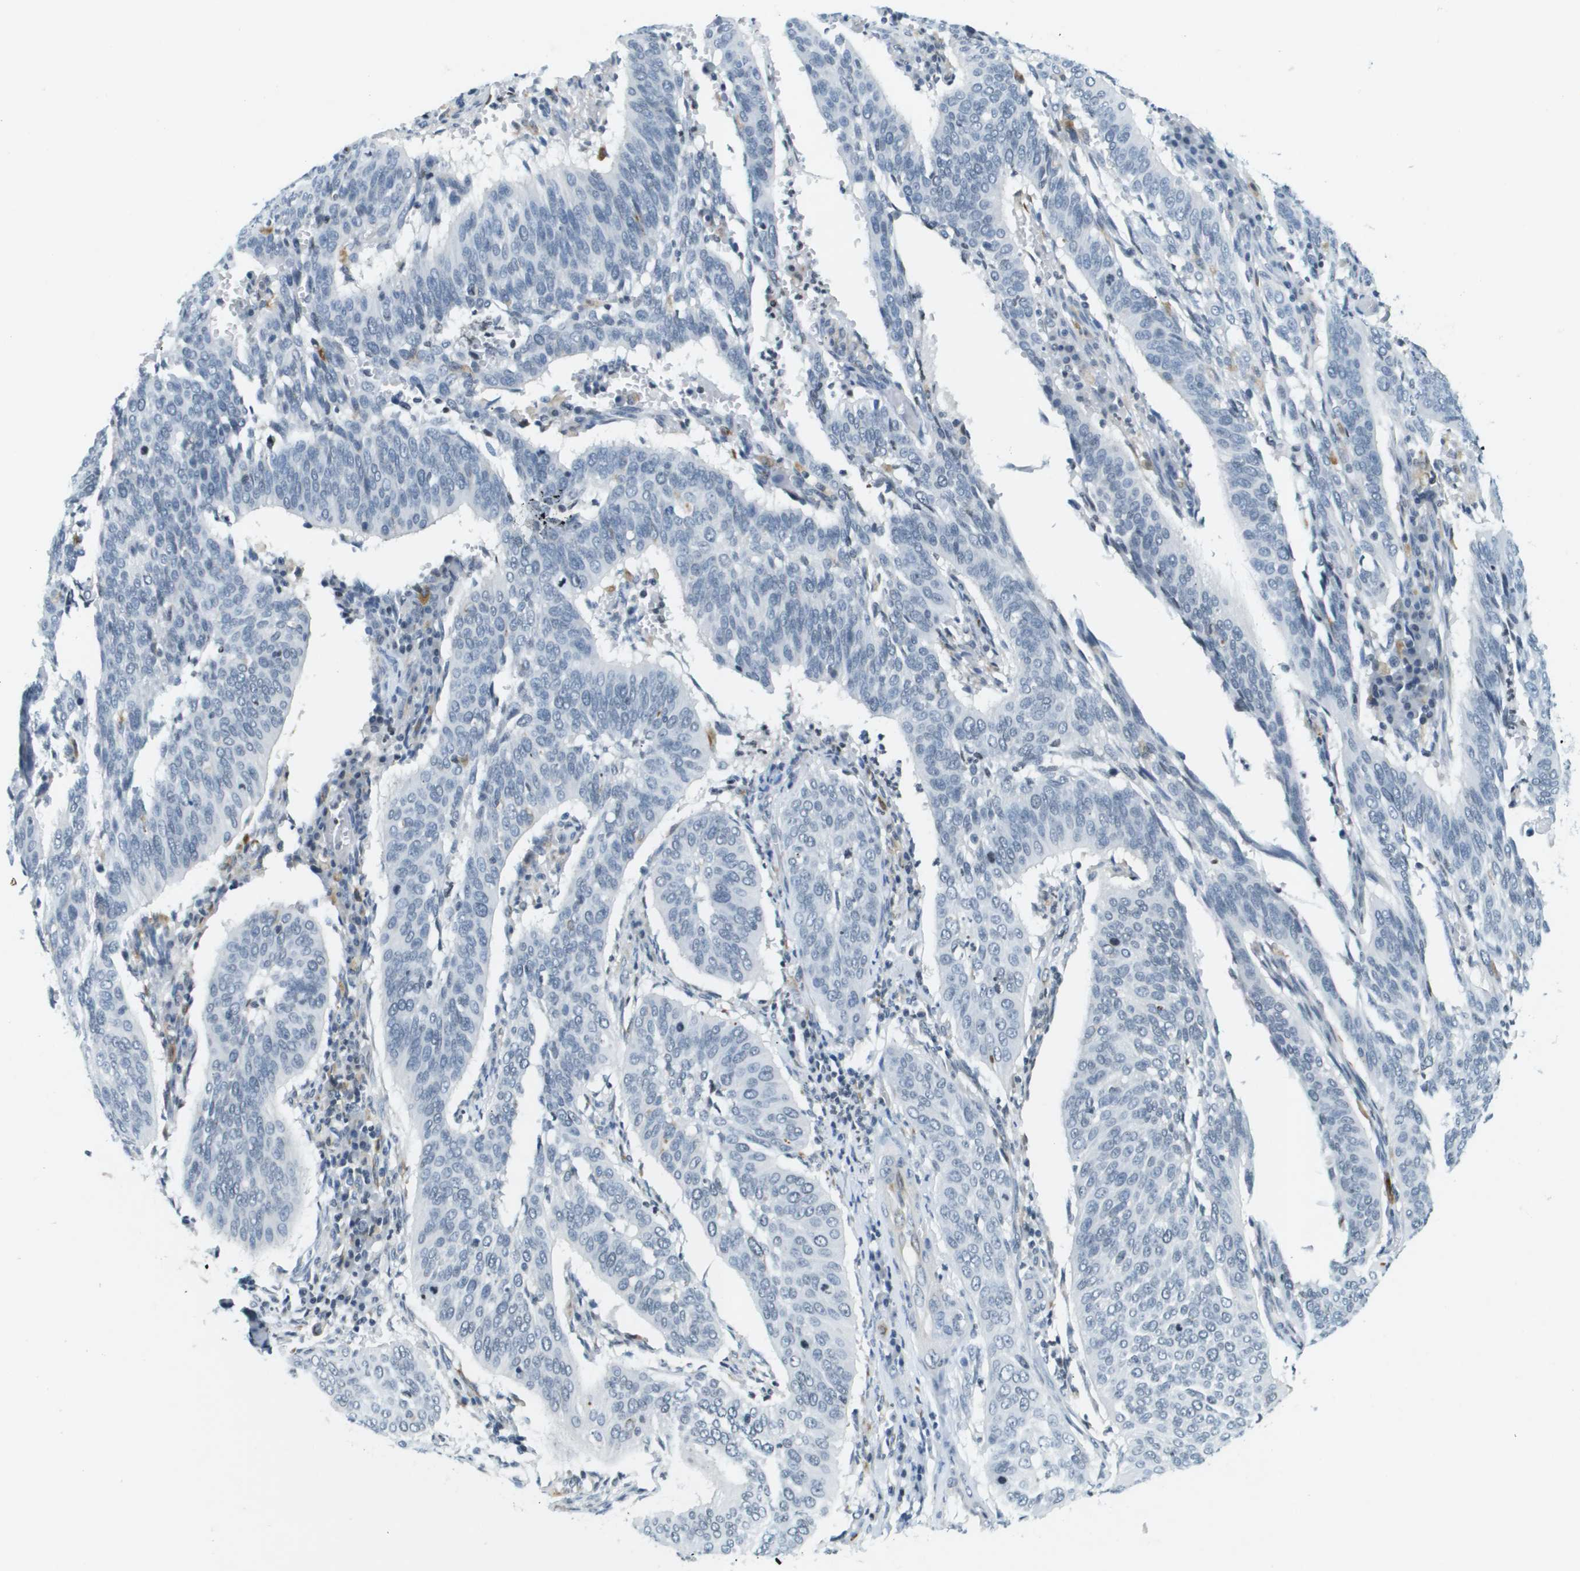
{"staining": {"intensity": "negative", "quantity": "none", "location": "none"}, "tissue": "cervical cancer", "cell_type": "Tumor cells", "image_type": "cancer", "snomed": [{"axis": "morphology", "description": "Normal tissue, NOS"}, {"axis": "morphology", "description": "Squamous cell carcinoma, NOS"}, {"axis": "topography", "description": "Cervix"}], "caption": "The photomicrograph reveals no significant expression in tumor cells of squamous cell carcinoma (cervical).", "gene": "UVRAG", "patient": {"sex": "female", "age": 39}}